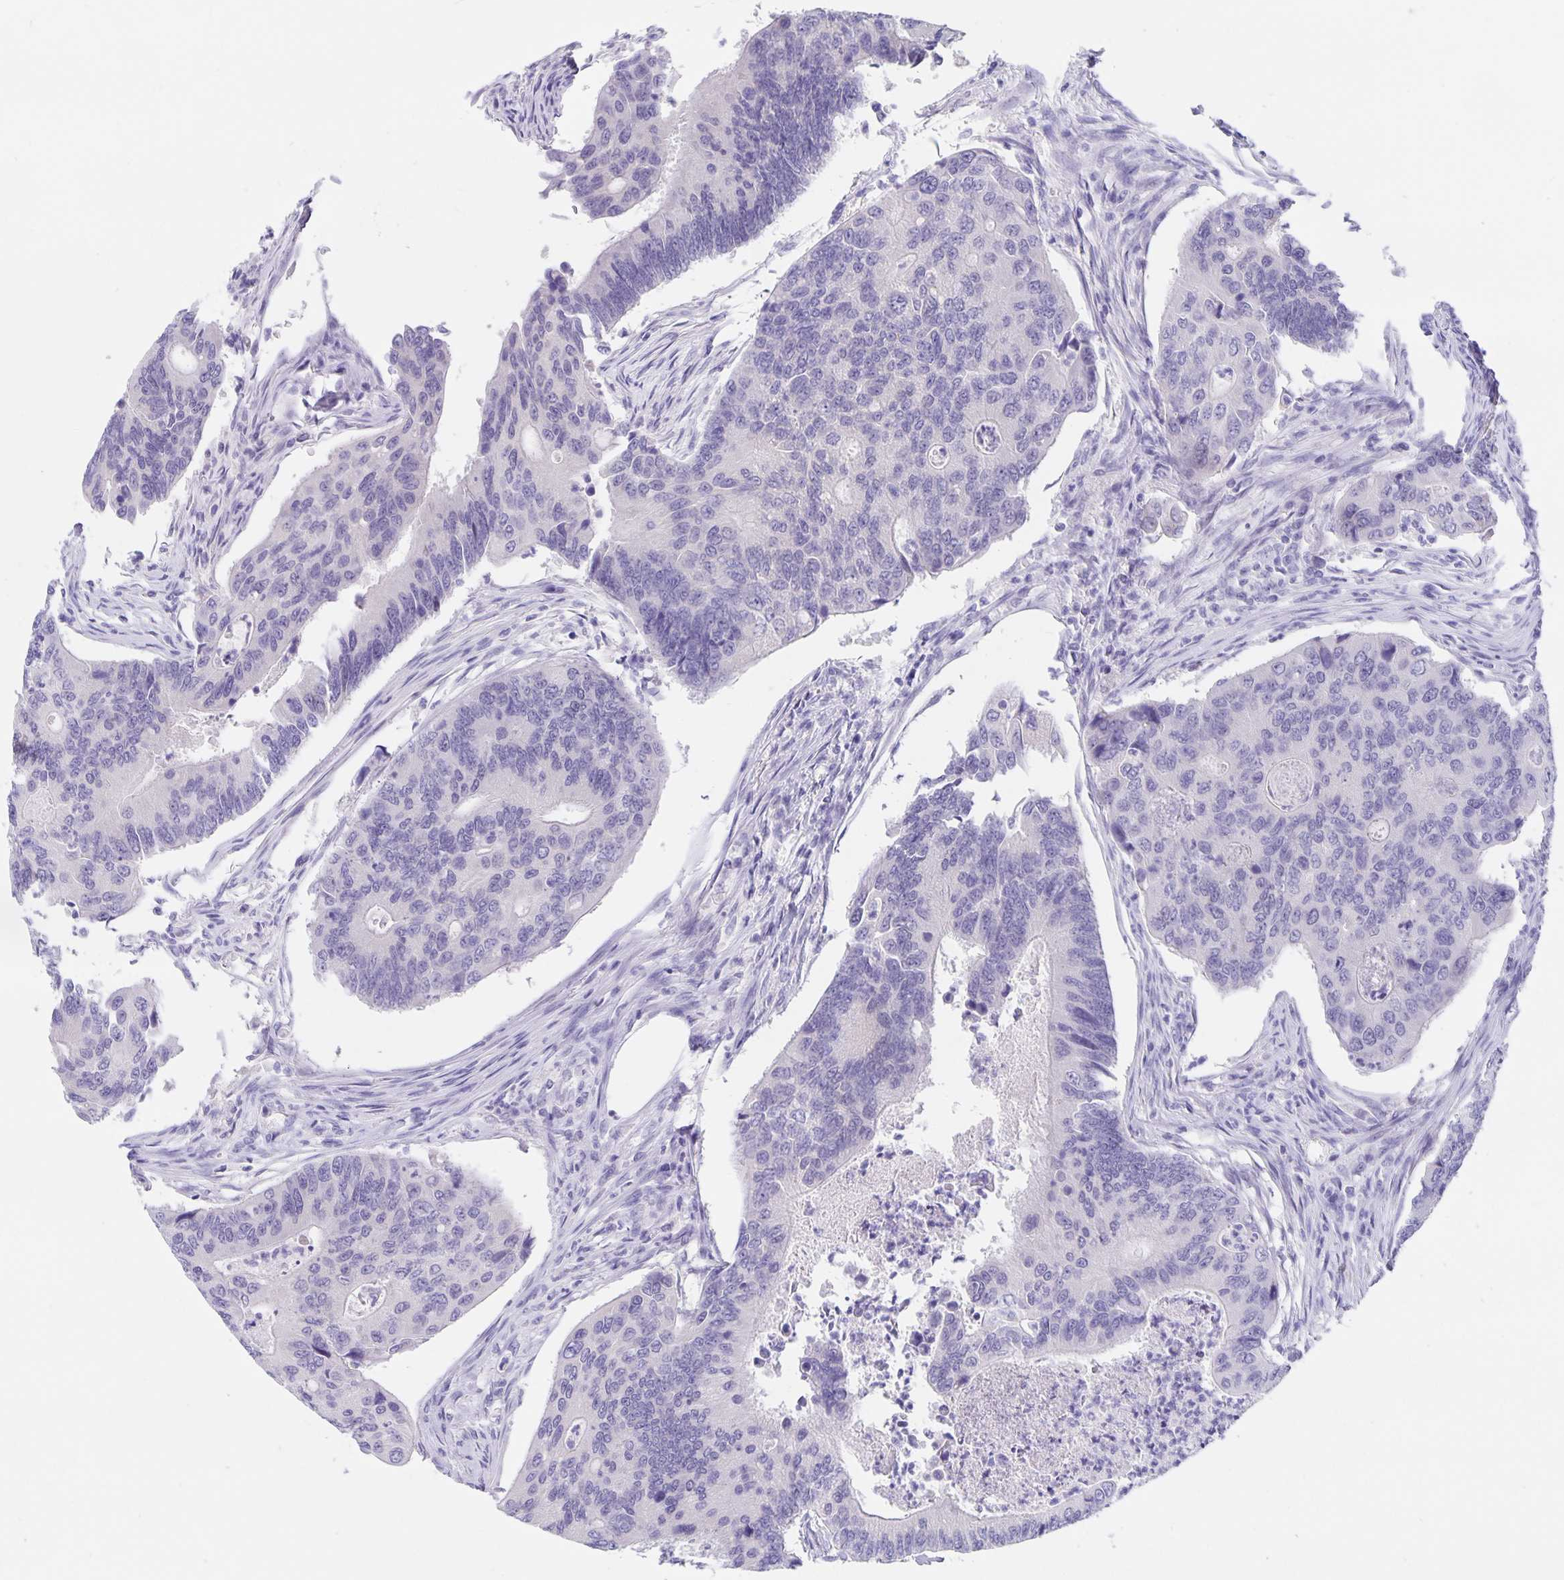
{"staining": {"intensity": "negative", "quantity": "none", "location": "none"}, "tissue": "colorectal cancer", "cell_type": "Tumor cells", "image_type": "cancer", "snomed": [{"axis": "morphology", "description": "Adenocarcinoma, NOS"}, {"axis": "topography", "description": "Colon"}], "caption": "Tumor cells are negative for protein expression in human colorectal adenocarcinoma.", "gene": "ERMN", "patient": {"sex": "female", "age": 67}}